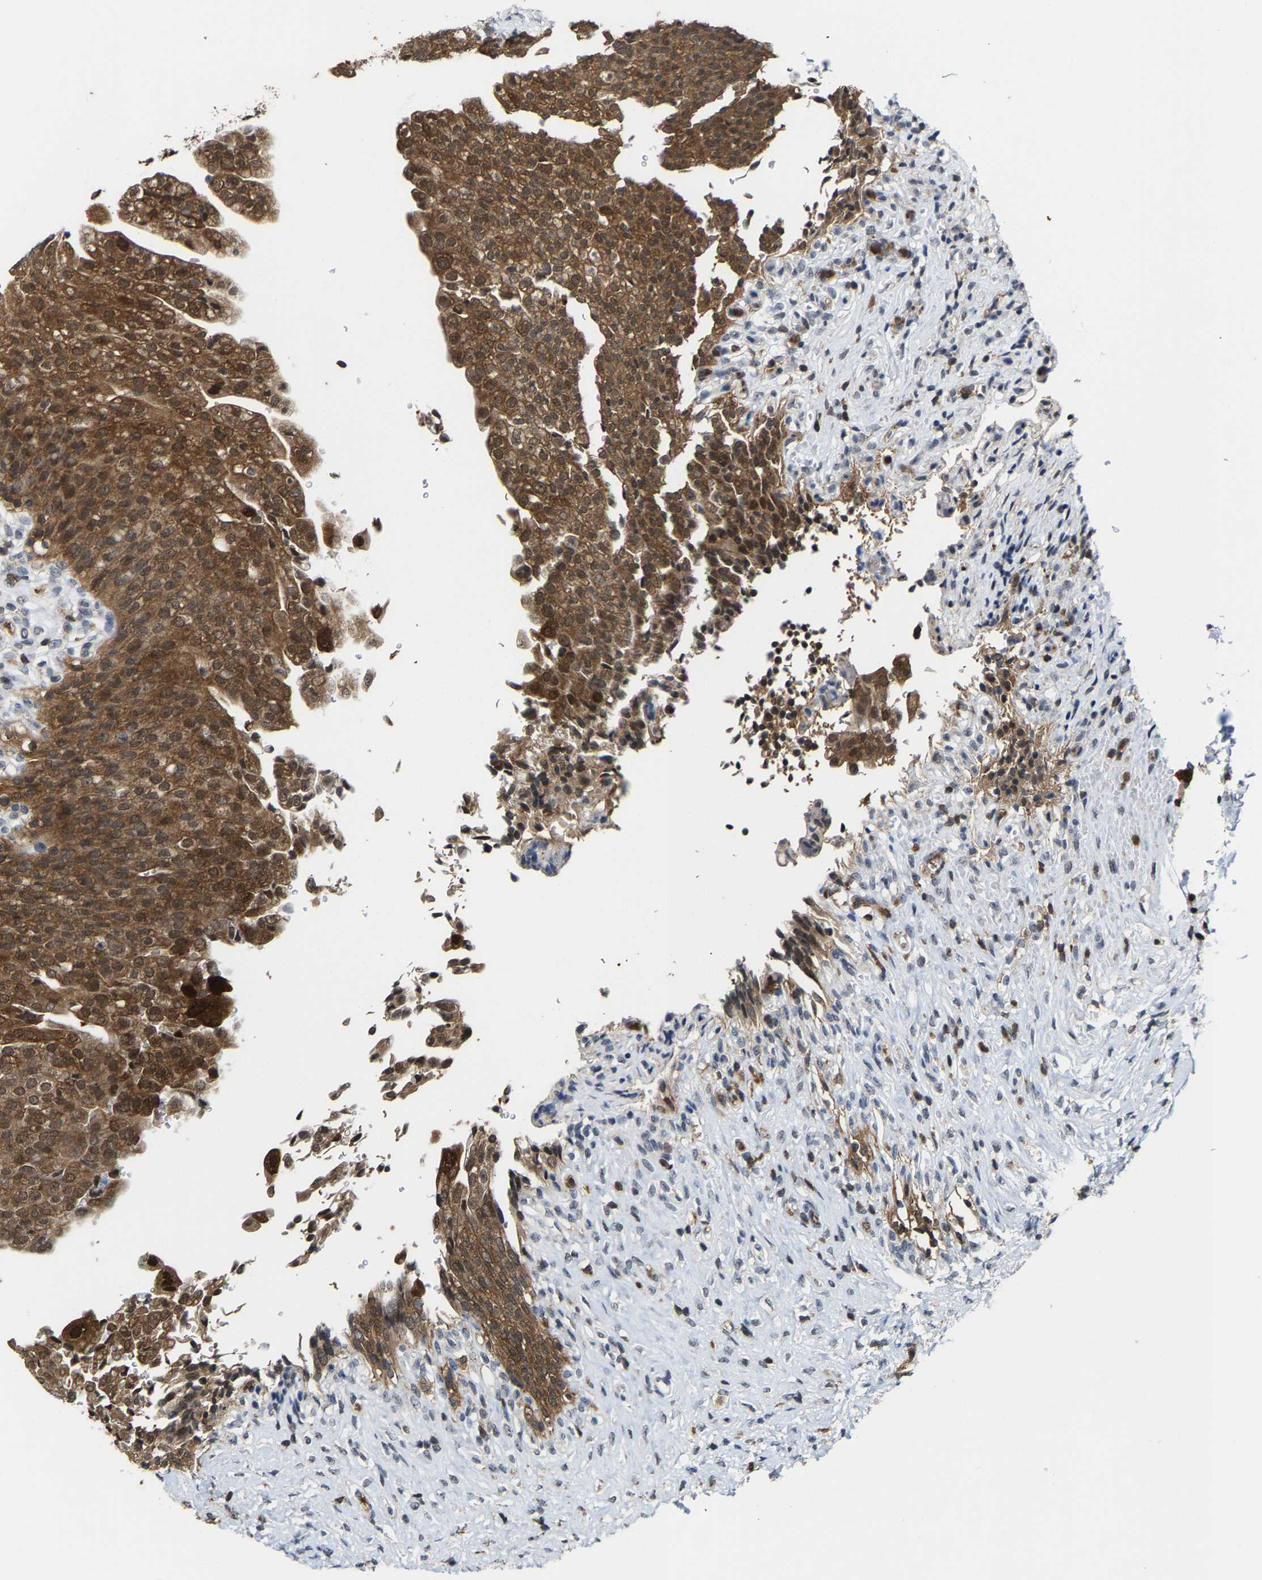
{"staining": {"intensity": "moderate", "quantity": ">75%", "location": "cytoplasmic/membranous"}, "tissue": "urinary bladder", "cell_type": "Urothelial cells", "image_type": "normal", "snomed": [{"axis": "morphology", "description": "Urothelial carcinoma, High grade"}, {"axis": "topography", "description": "Urinary bladder"}], "caption": "This is an image of IHC staining of unremarkable urinary bladder, which shows moderate staining in the cytoplasmic/membranous of urothelial cells.", "gene": "FGD3", "patient": {"sex": "male", "age": 46}}